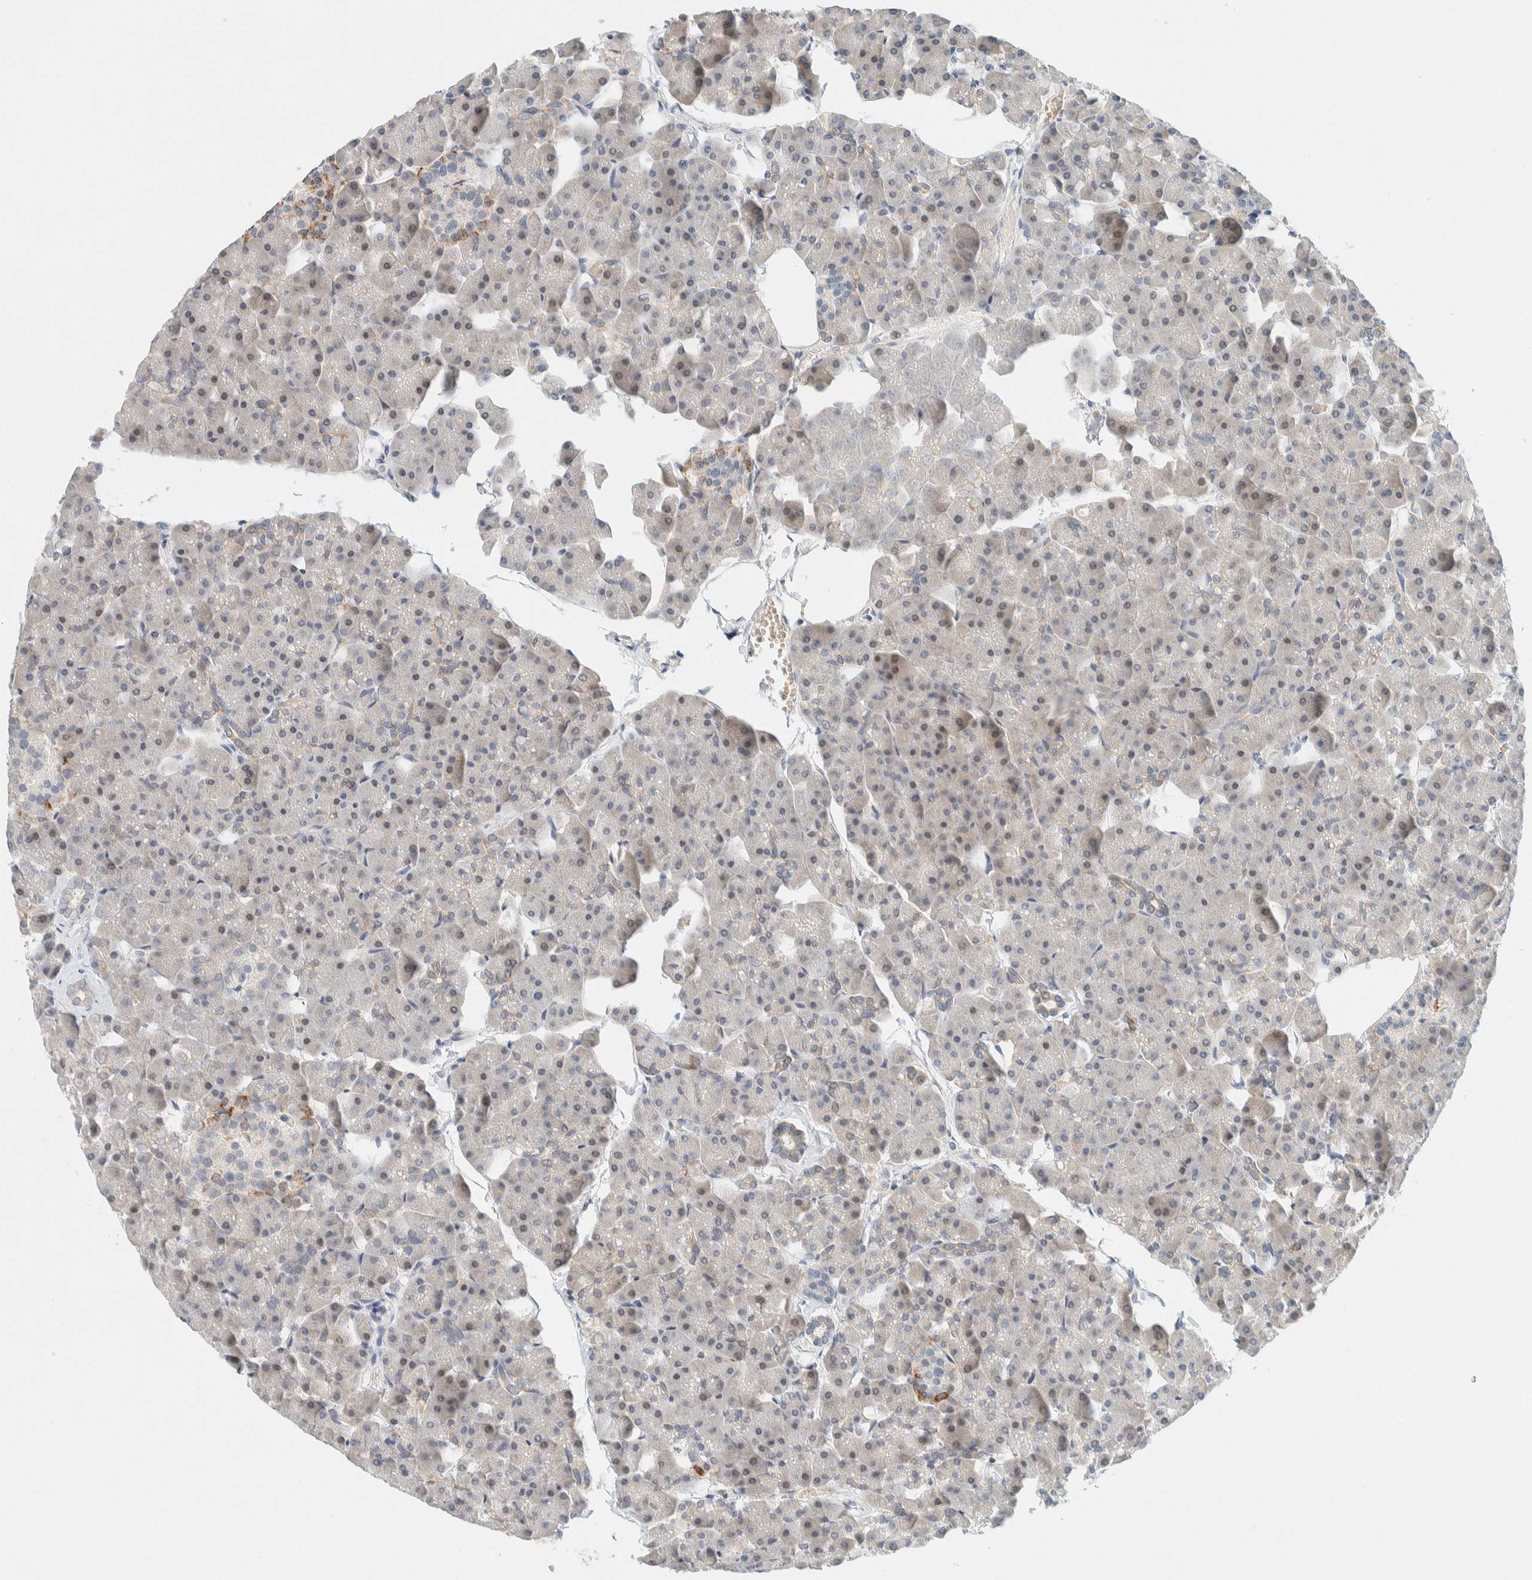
{"staining": {"intensity": "moderate", "quantity": "<25%", "location": "cytoplasmic/membranous"}, "tissue": "pancreas", "cell_type": "Exocrine glandular cells", "image_type": "normal", "snomed": [{"axis": "morphology", "description": "Normal tissue, NOS"}, {"axis": "topography", "description": "Pancreas"}], "caption": "This photomicrograph displays benign pancreas stained with immunohistochemistry (IHC) to label a protein in brown. The cytoplasmic/membranous of exocrine glandular cells show moderate positivity for the protein. Nuclei are counter-stained blue.", "gene": "SUMF2", "patient": {"sex": "male", "age": 35}}